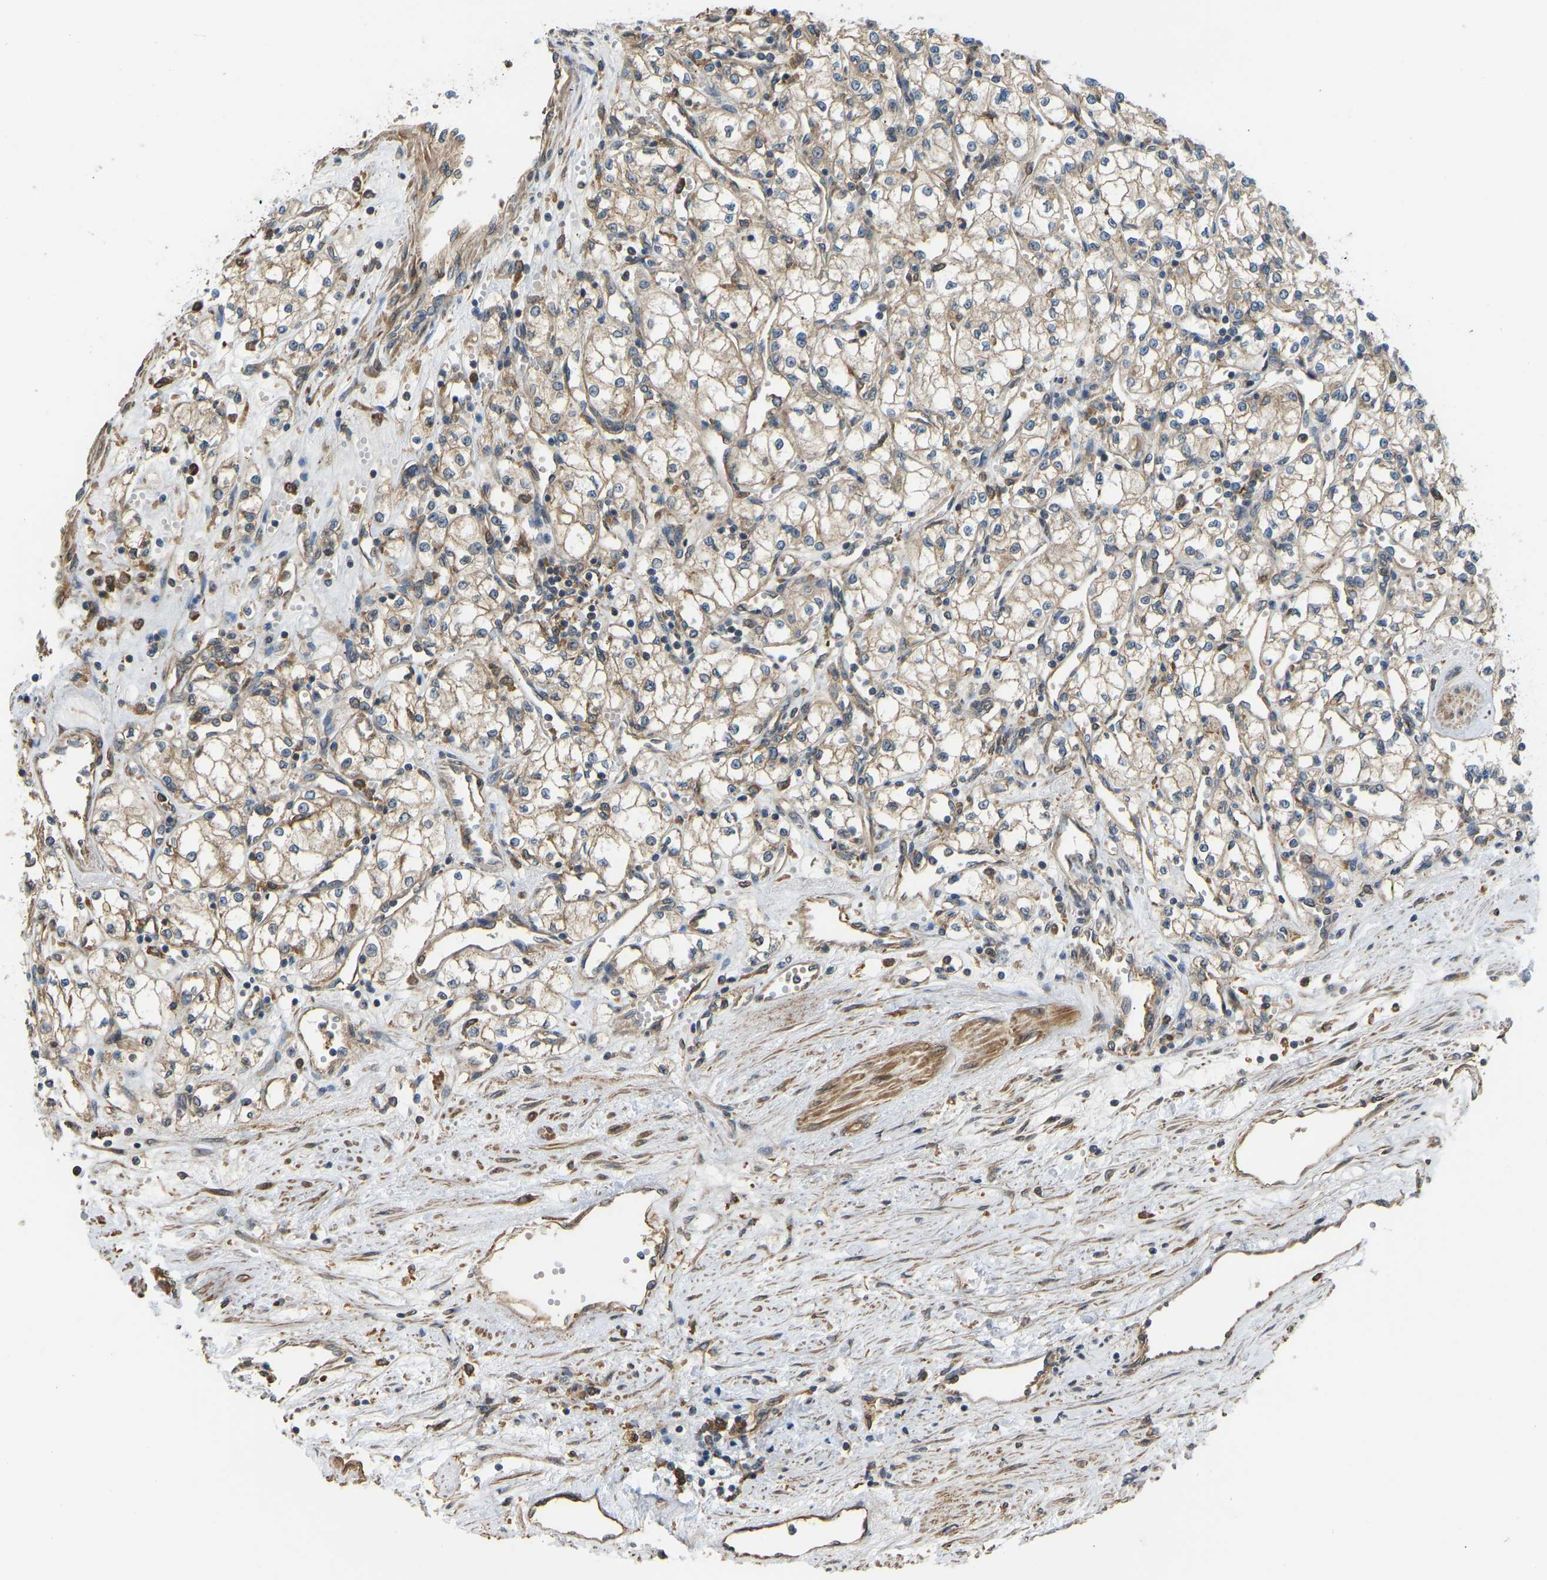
{"staining": {"intensity": "weak", "quantity": ">75%", "location": "cytoplasmic/membranous"}, "tissue": "renal cancer", "cell_type": "Tumor cells", "image_type": "cancer", "snomed": [{"axis": "morphology", "description": "Adenocarcinoma, NOS"}, {"axis": "topography", "description": "Kidney"}], "caption": "Renal cancer stained with DAB (3,3'-diaminobenzidine) IHC exhibits low levels of weak cytoplasmic/membranous expression in about >75% of tumor cells.", "gene": "OS9", "patient": {"sex": "male", "age": 59}}